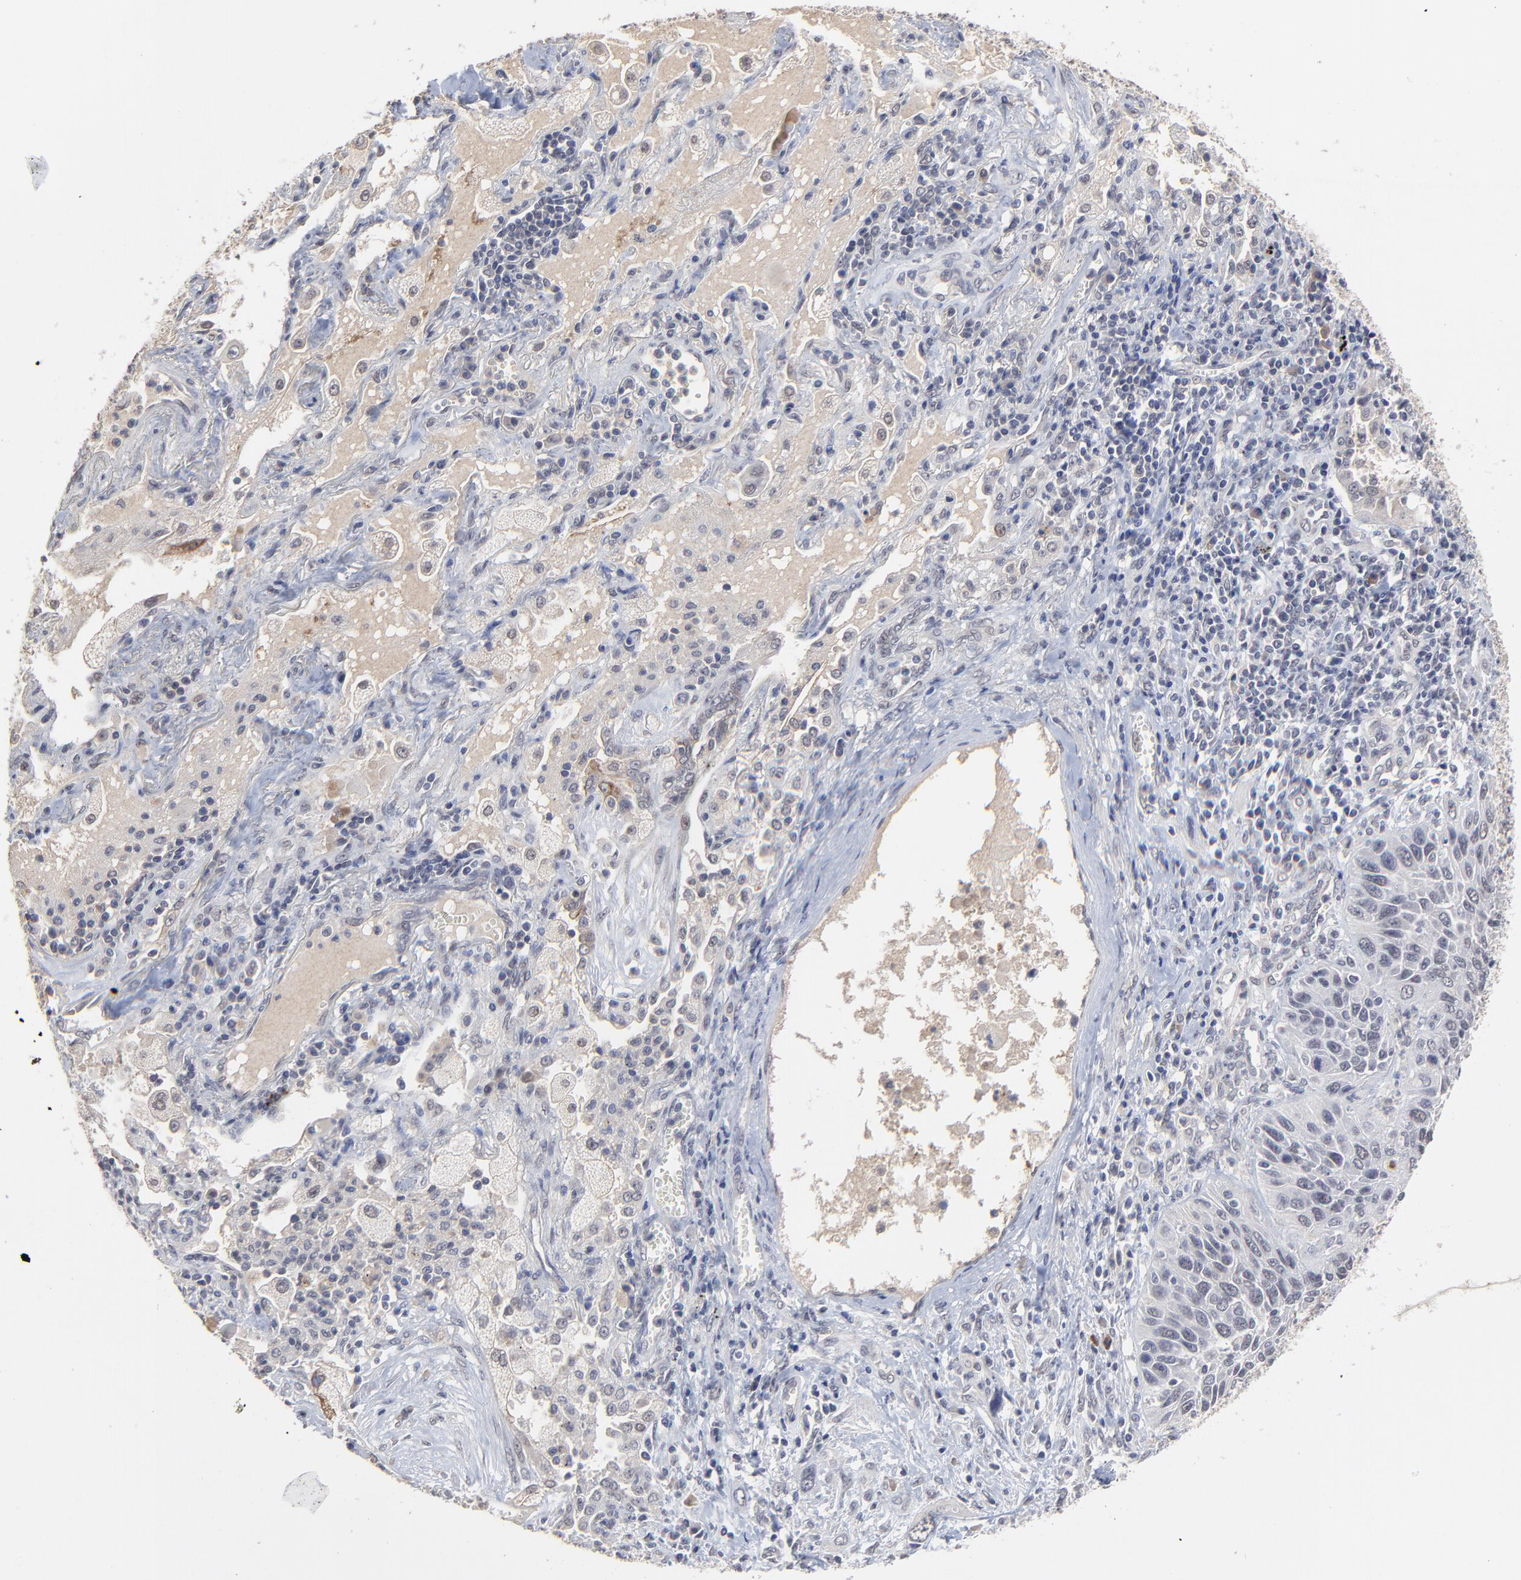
{"staining": {"intensity": "weak", "quantity": "<25%", "location": "nuclear"}, "tissue": "lung cancer", "cell_type": "Tumor cells", "image_type": "cancer", "snomed": [{"axis": "morphology", "description": "Squamous cell carcinoma, NOS"}, {"axis": "topography", "description": "Lung"}], "caption": "This is a photomicrograph of IHC staining of lung squamous cell carcinoma, which shows no expression in tumor cells.", "gene": "FAM199X", "patient": {"sex": "female", "age": 76}}